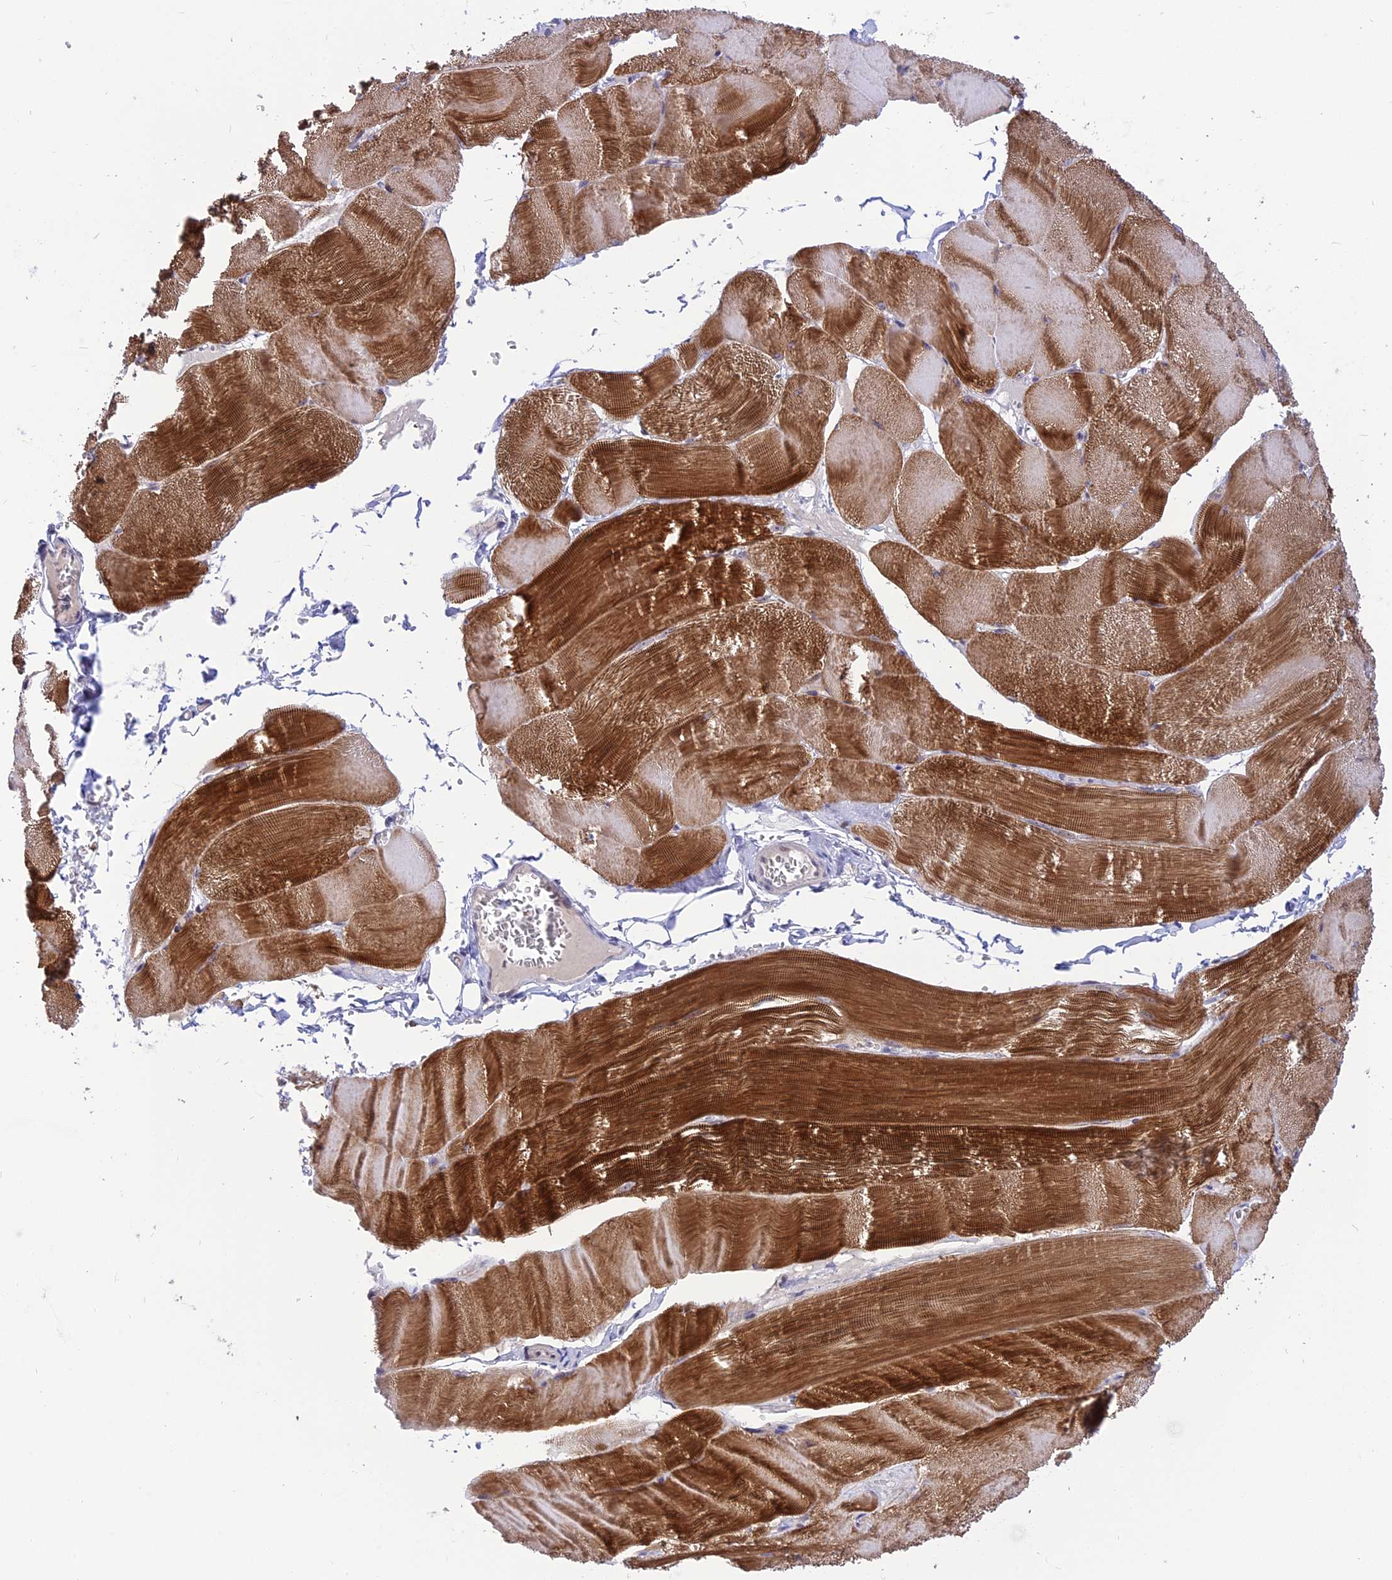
{"staining": {"intensity": "strong", "quantity": ">75%", "location": "cytoplasmic/membranous"}, "tissue": "skeletal muscle", "cell_type": "Myocytes", "image_type": "normal", "snomed": [{"axis": "morphology", "description": "Normal tissue, NOS"}, {"axis": "morphology", "description": "Basal cell carcinoma"}, {"axis": "topography", "description": "Skeletal muscle"}], "caption": "Immunohistochemistry of normal skeletal muscle shows high levels of strong cytoplasmic/membranous expression in about >75% of myocytes.", "gene": "ZNF837", "patient": {"sex": "female", "age": 64}}